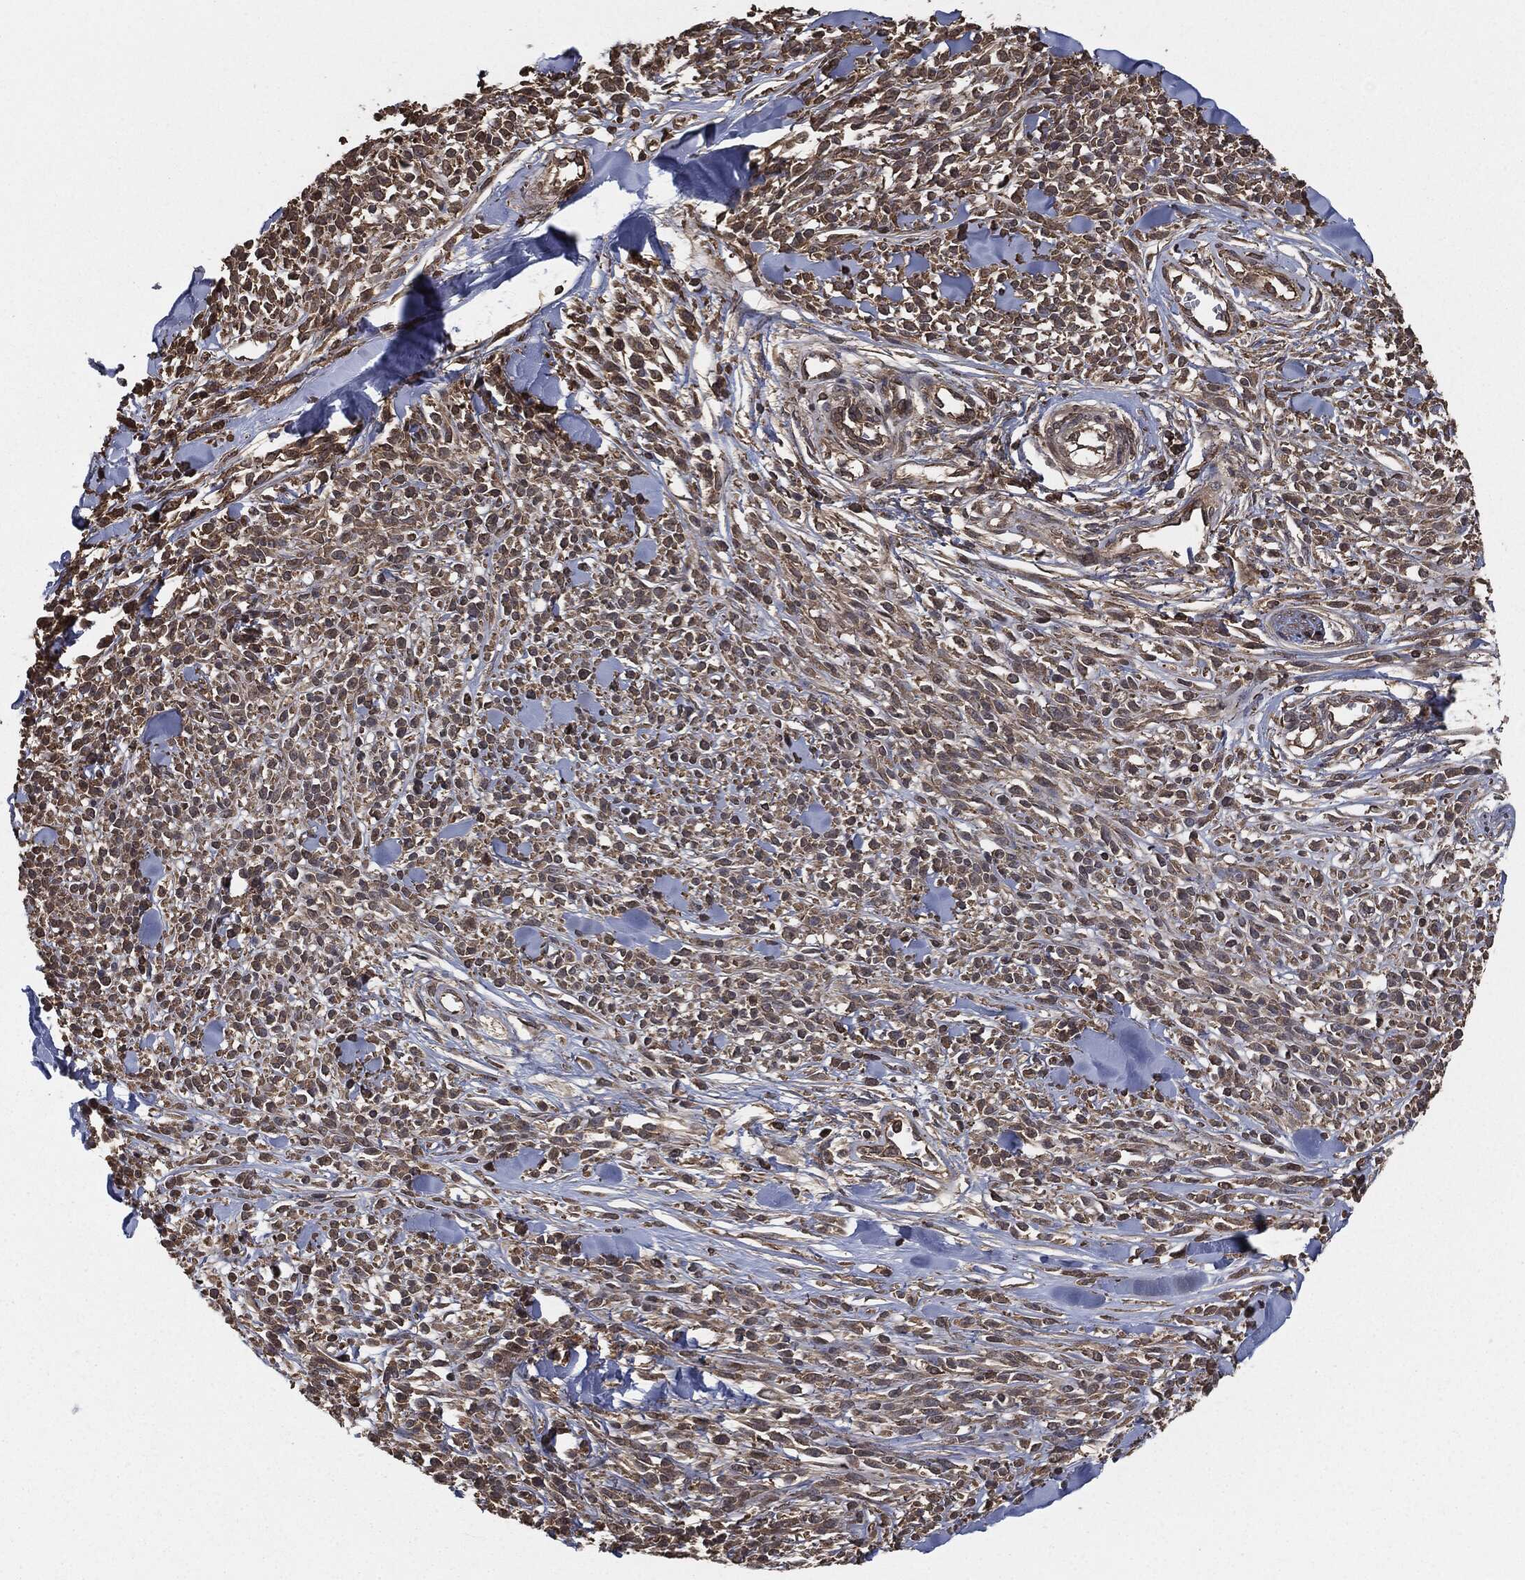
{"staining": {"intensity": "moderate", "quantity": "25%-75%", "location": "cytoplasmic/membranous"}, "tissue": "melanoma", "cell_type": "Tumor cells", "image_type": "cancer", "snomed": [{"axis": "morphology", "description": "Malignant melanoma, NOS"}, {"axis": "topography", "description": "Skin"}, {"axis": "topography", "description": "Skin of trunk"}], "caption": "Immunohistochemical staining of melanoma reveals medium levels of moderate cytoplasmic/membranous protein staining in about 25%-75% of tumor cells. The protein of interest is stained brown, and the nuclei are stained in blue (DAB IHC with brightfield microscopy, high magnification).", "gene": "ERBIN", "patient": {"sex": "male", "age": 74}}